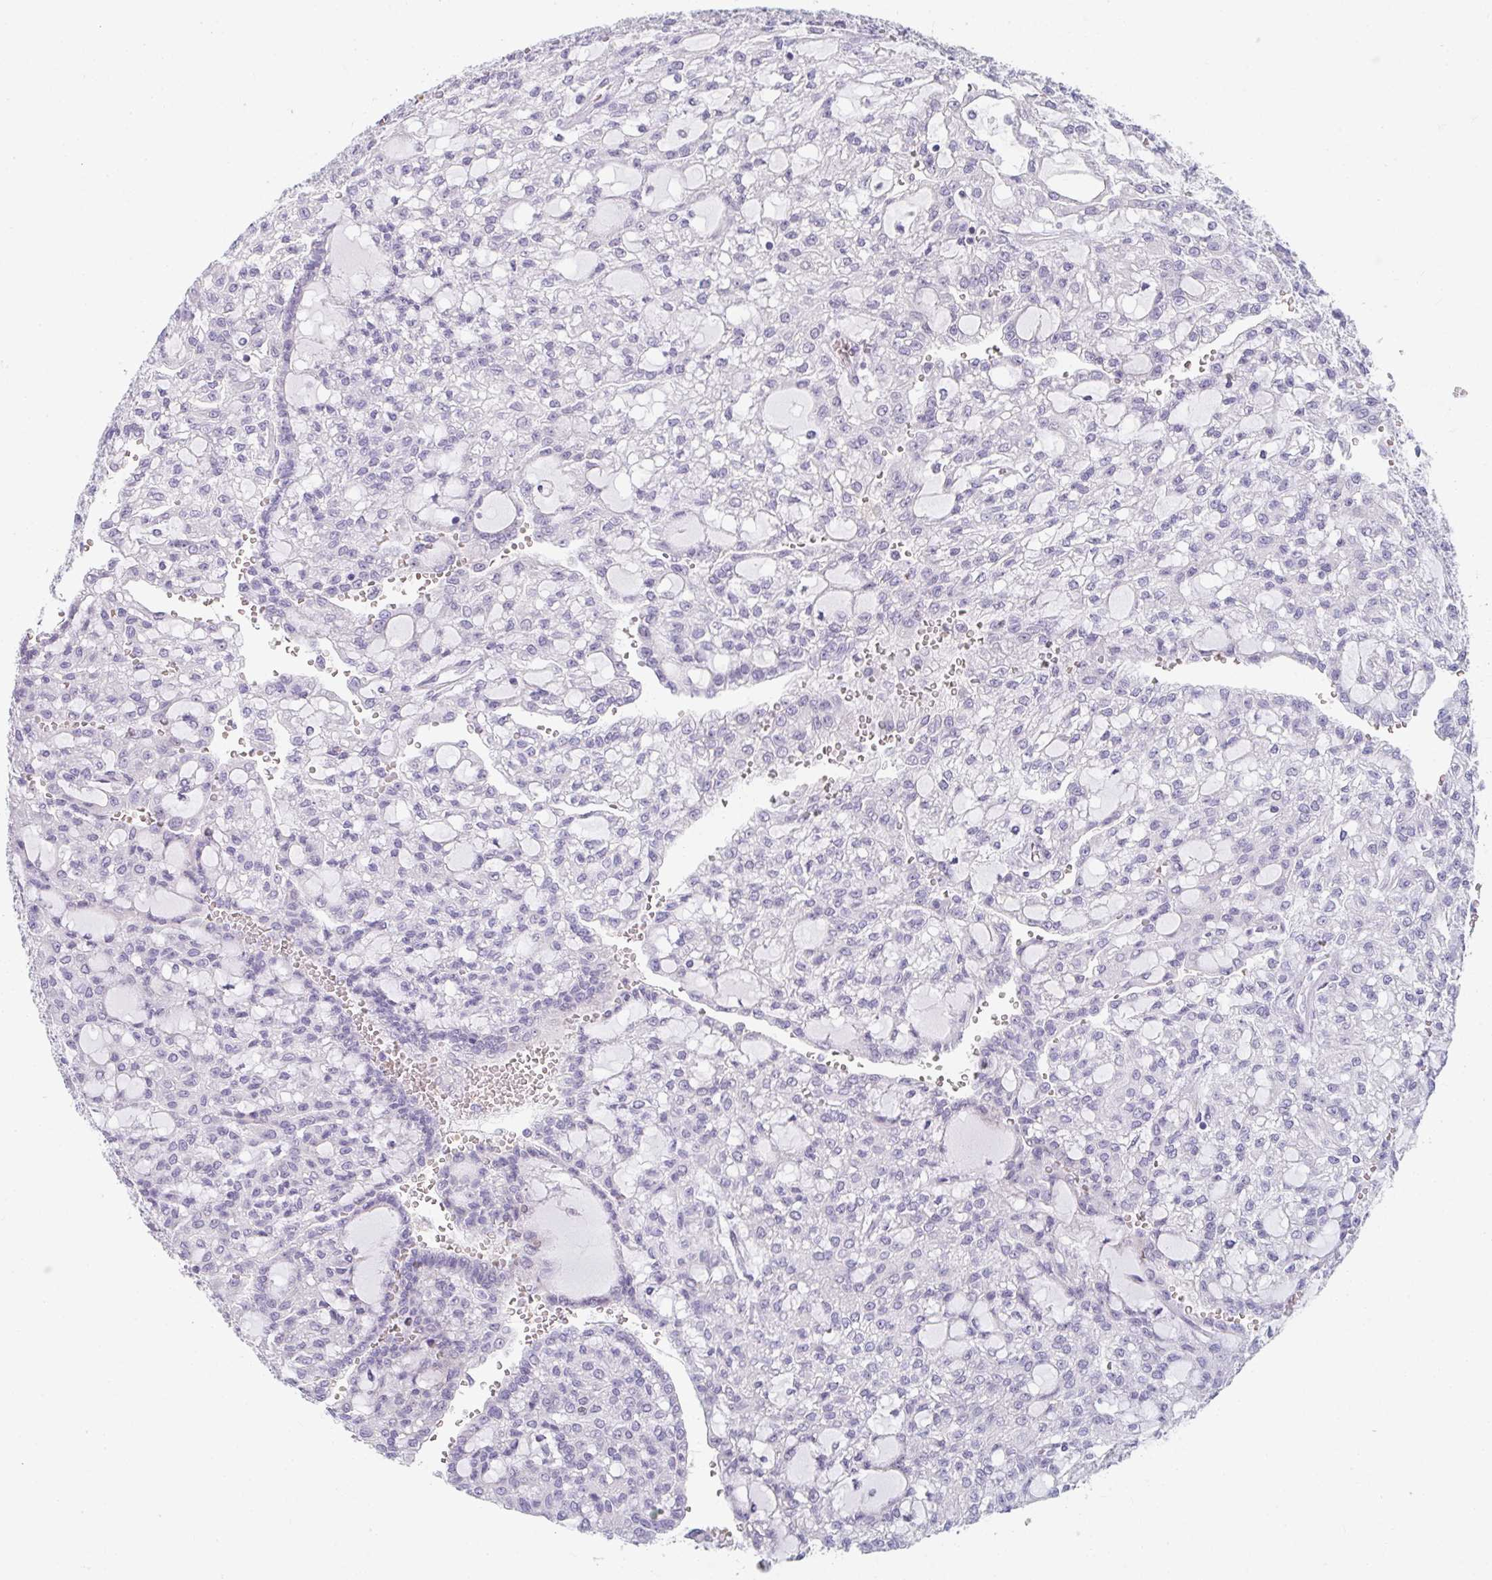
{"staining": {"intensity": "negative", "quantity": "none", "location": "none"}, "tissue": "renal cancer", "cell_type": "Tumor cells", "image_type": "cancer", "snomed": [{"axis": "morphology", "description": "Adenocarcinoma, NOS"}, {"axis": "topography", "description": "Kidney"}], "caption": "Human adenocarcinoma (renal) stained for a protein using immunohistochemistry (IHC) reveals no positivity in tumor cells.", "gene": "NEU2", "patient": {"sex": "male", "age": 63}}